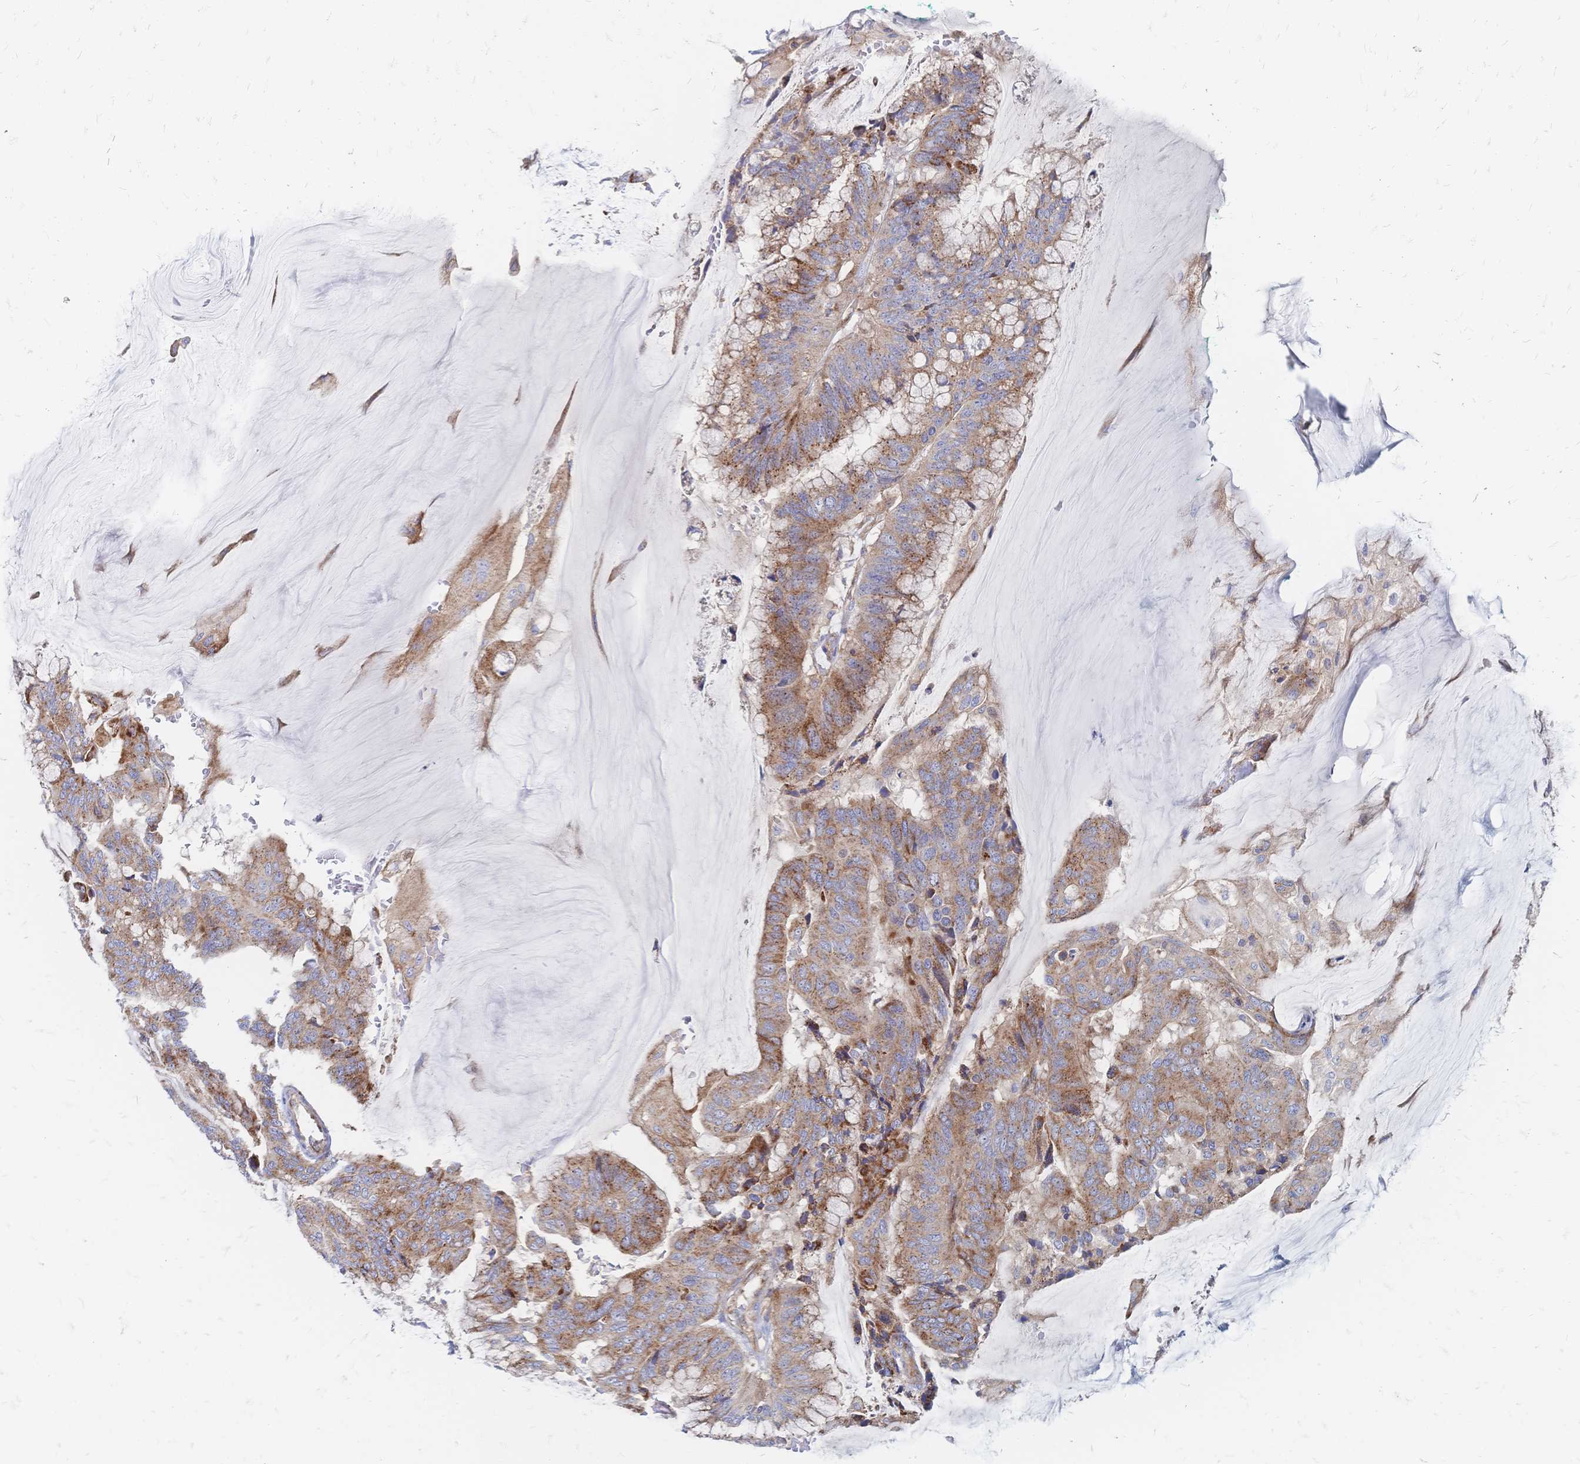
{"staining": {"intensity": "moderate", "quantity": ">75%", "location": "cytoplasmic/membranous"}, "tissue": "colorectal cancer", "cell_type": "Tumor cells", "image_type": "cancer", "snomed": [{"axis": "morphology", "description": "Adenocarcinoma, NOS"}, {"axis": "topography", "description": "Rectum"}], "caption": "Moderate cytoplasmic/membranous protein staining is present in about >75% of tumor cells in colorectal cancer (adenocarcinoma). Nuclei are stained in blue.", "gene": "SORBS1", "patient": {"sex": "female", "age": 59}}